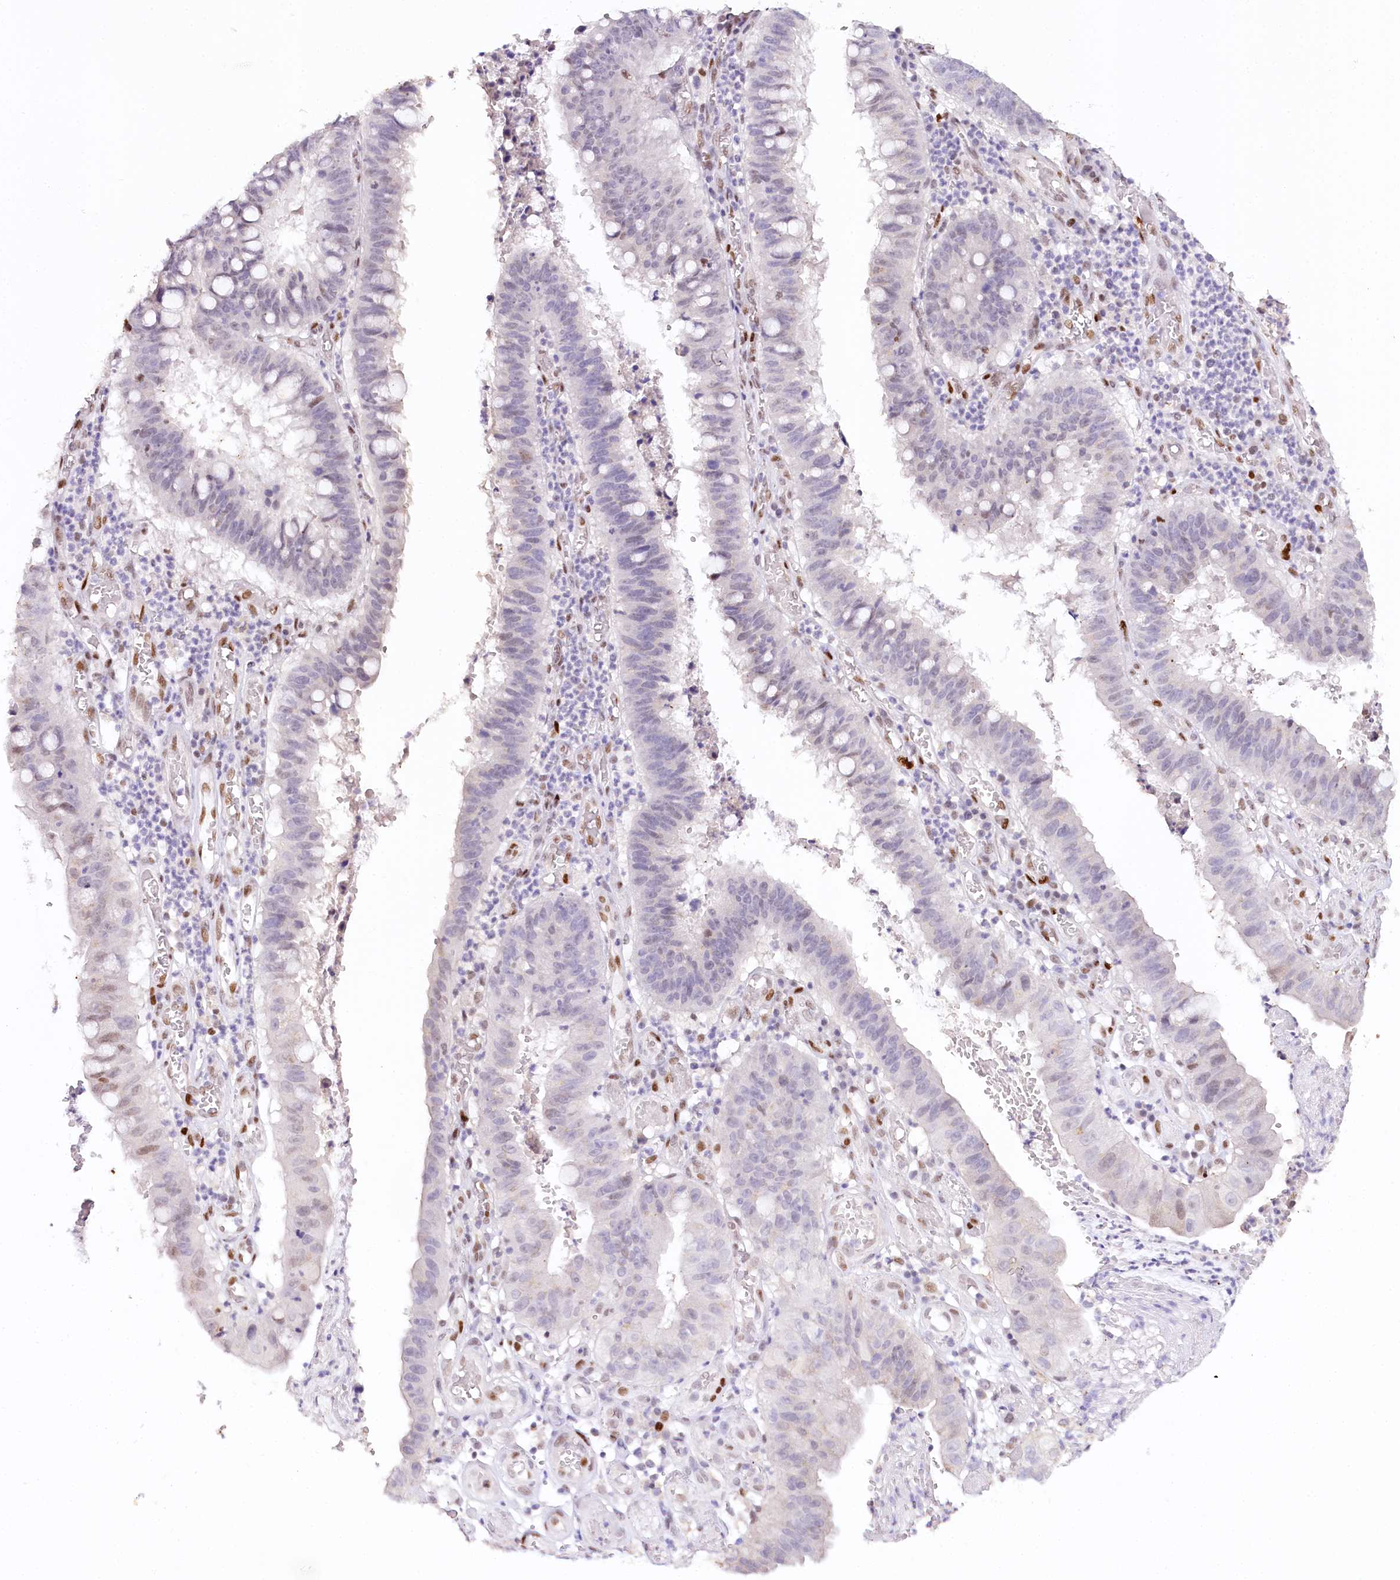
{"staining": {"intensity": "weak", "quantity": "<25%", "location": "nuclear"}, "tissue": "stomach cancer", "cell_type": "Tumor cells", "image_type": "cancer", "snomed": [{"axis": "morphology", "description": "Adenocarcinoma, NOS"}, {"axis": "topography", "description": "Stomach"}], "caption": "This is an immunohistochemistry (IHC) histopathology image of human adenocarcinoma (stomach). There is no positivity in tumor cells.", "gene": "TP53", "patient": {"sex": "male", "age": 59}}